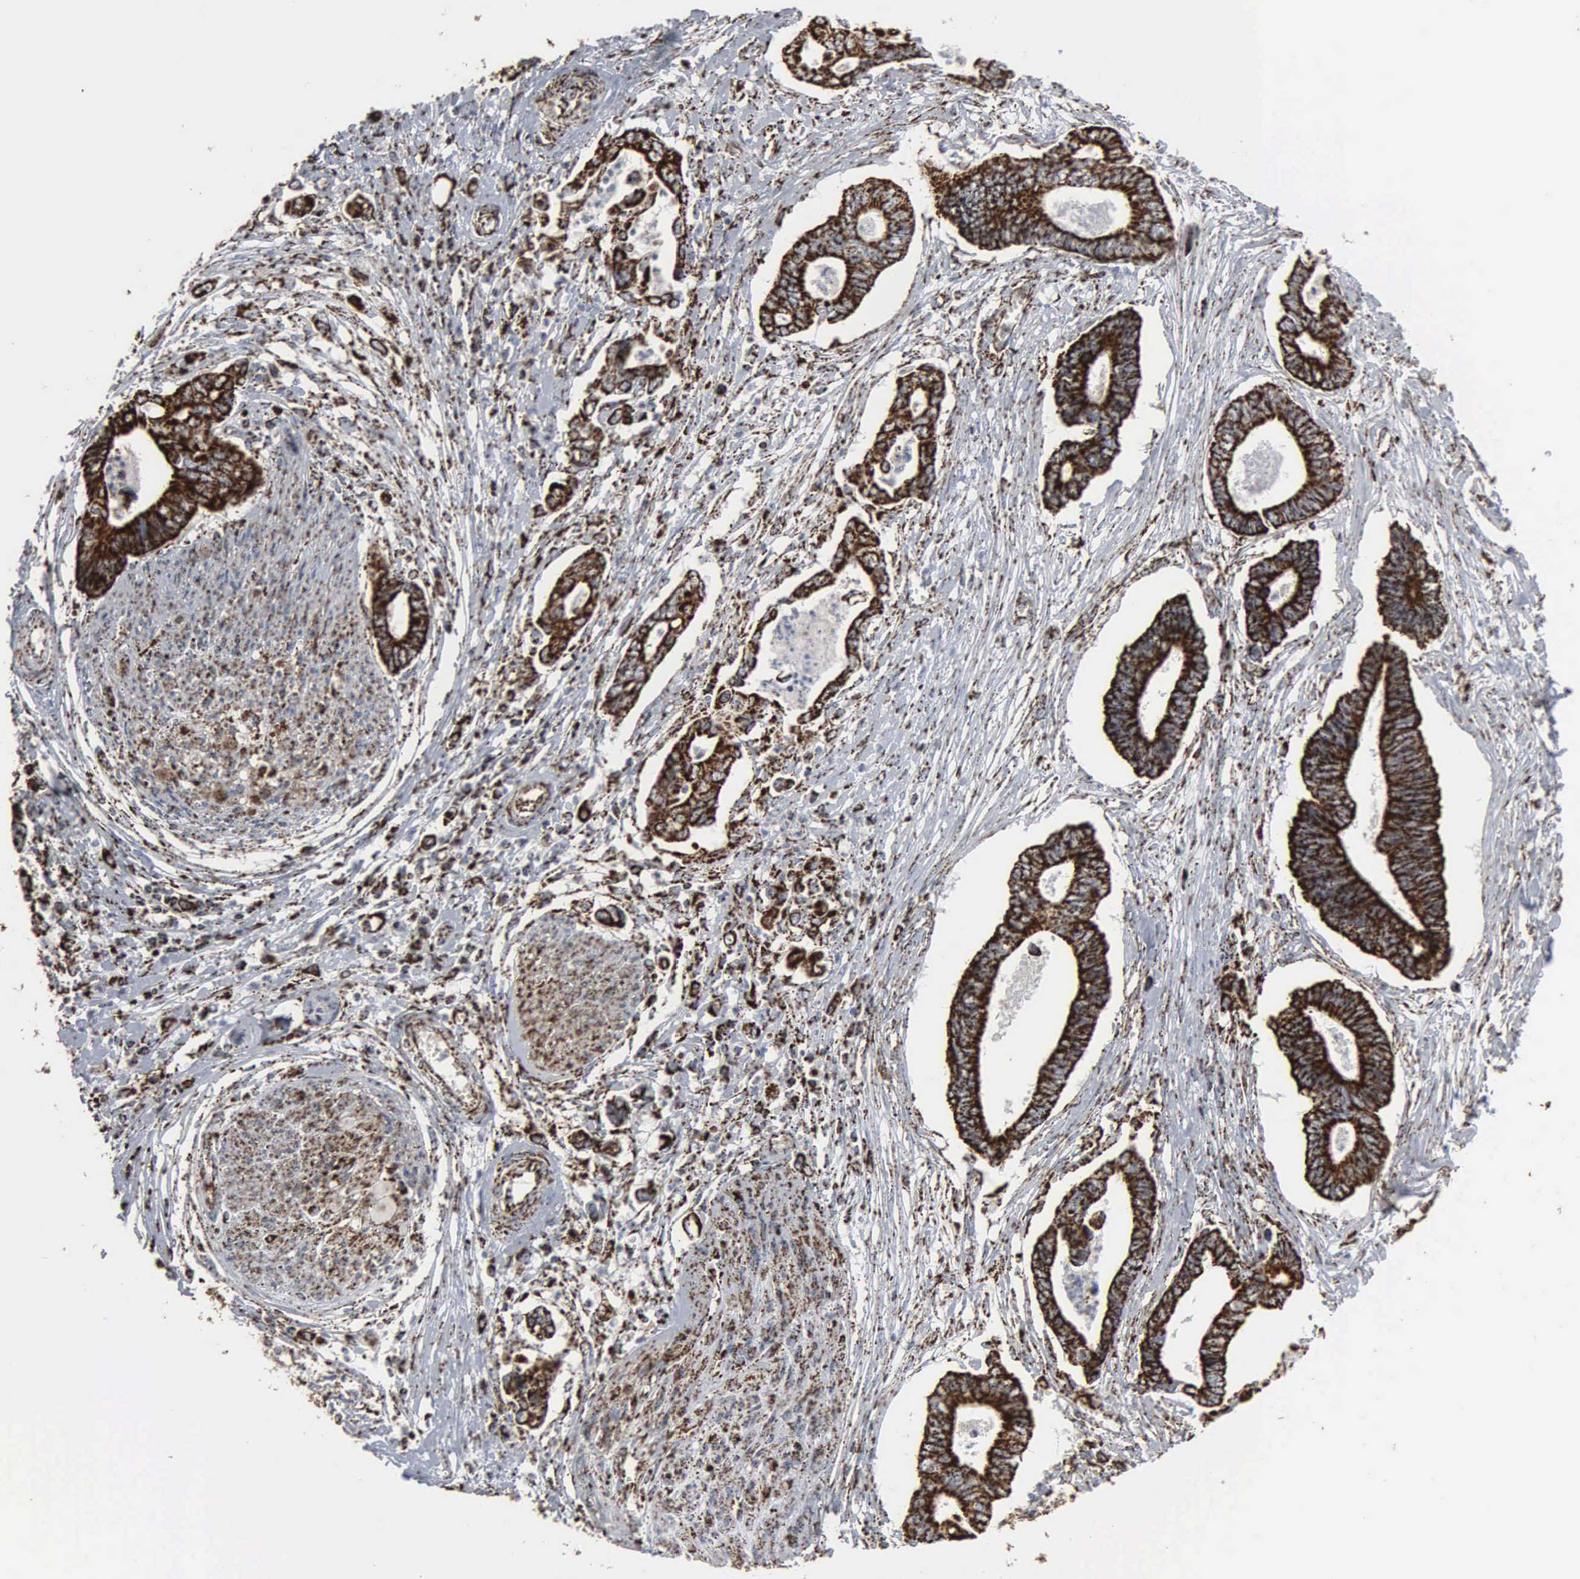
{"staining": {"intensity": "strong", "quantity": ">75%", "location": "cytoplasmic/membranous"}, "tissue": "pancreatic cancer", "cell_type": "Tumor cells", "image_type": "cancer", "snomed": [{"axis": "morphology", "description": "Adenocarcinoma, NOS"}, {"axis": "topography", "description": "Pancreas"}], "caption": "Immunohistochemistry (IHC) (DAB (3,3'-diaminobenzidine)) staining of human pancreatic cancer displays strong cytoplasmic/membranous protein positivity in approximately >75% of tumor cells.", "gene": "HSPA9", "patient": {"sex": "female", "age": 70}}